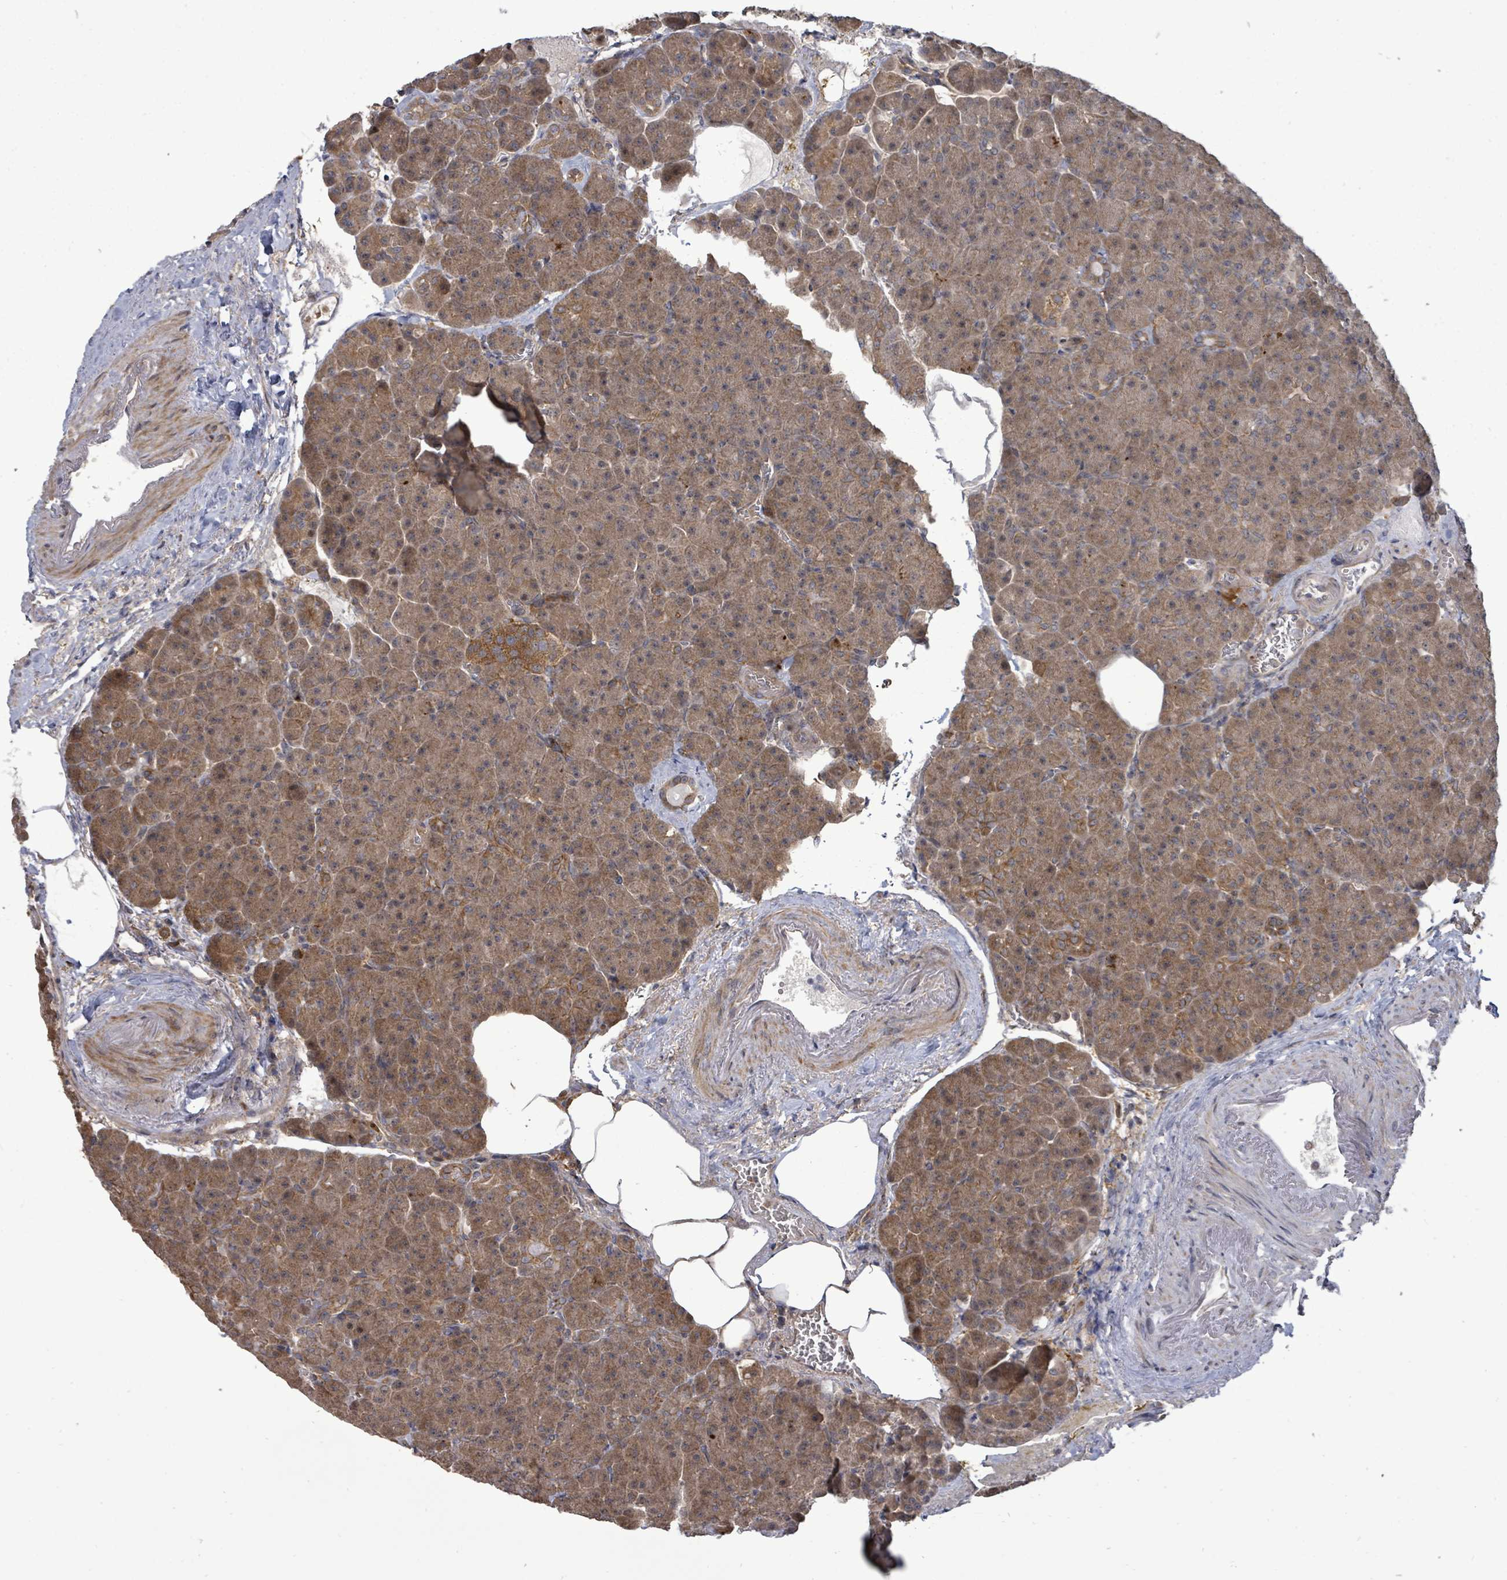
{"staining": {"intensity": "moderate", "quantity": ">75%", "location": "cytoplasmic/membranous"}, "tissue": "pancreas", "cell_type": "Exocrine glandular cells", "image_type": "normal", "snomed": [{"axis": "morphology", "description": "Normal tissue, NOS"}, {"axis": "topography", "description": "Pancreas"}], "caption": "Immunohistochemistry histopathology image of unremarkable human pancreas stained for a protein (brown), which demonstrates medium levels of moderate cytoplasmic/membranous positivity in about >75% of exocrine glandular cells.", "gene": "EIF3CL", "patient": {"sex": "female", "age": 74}}